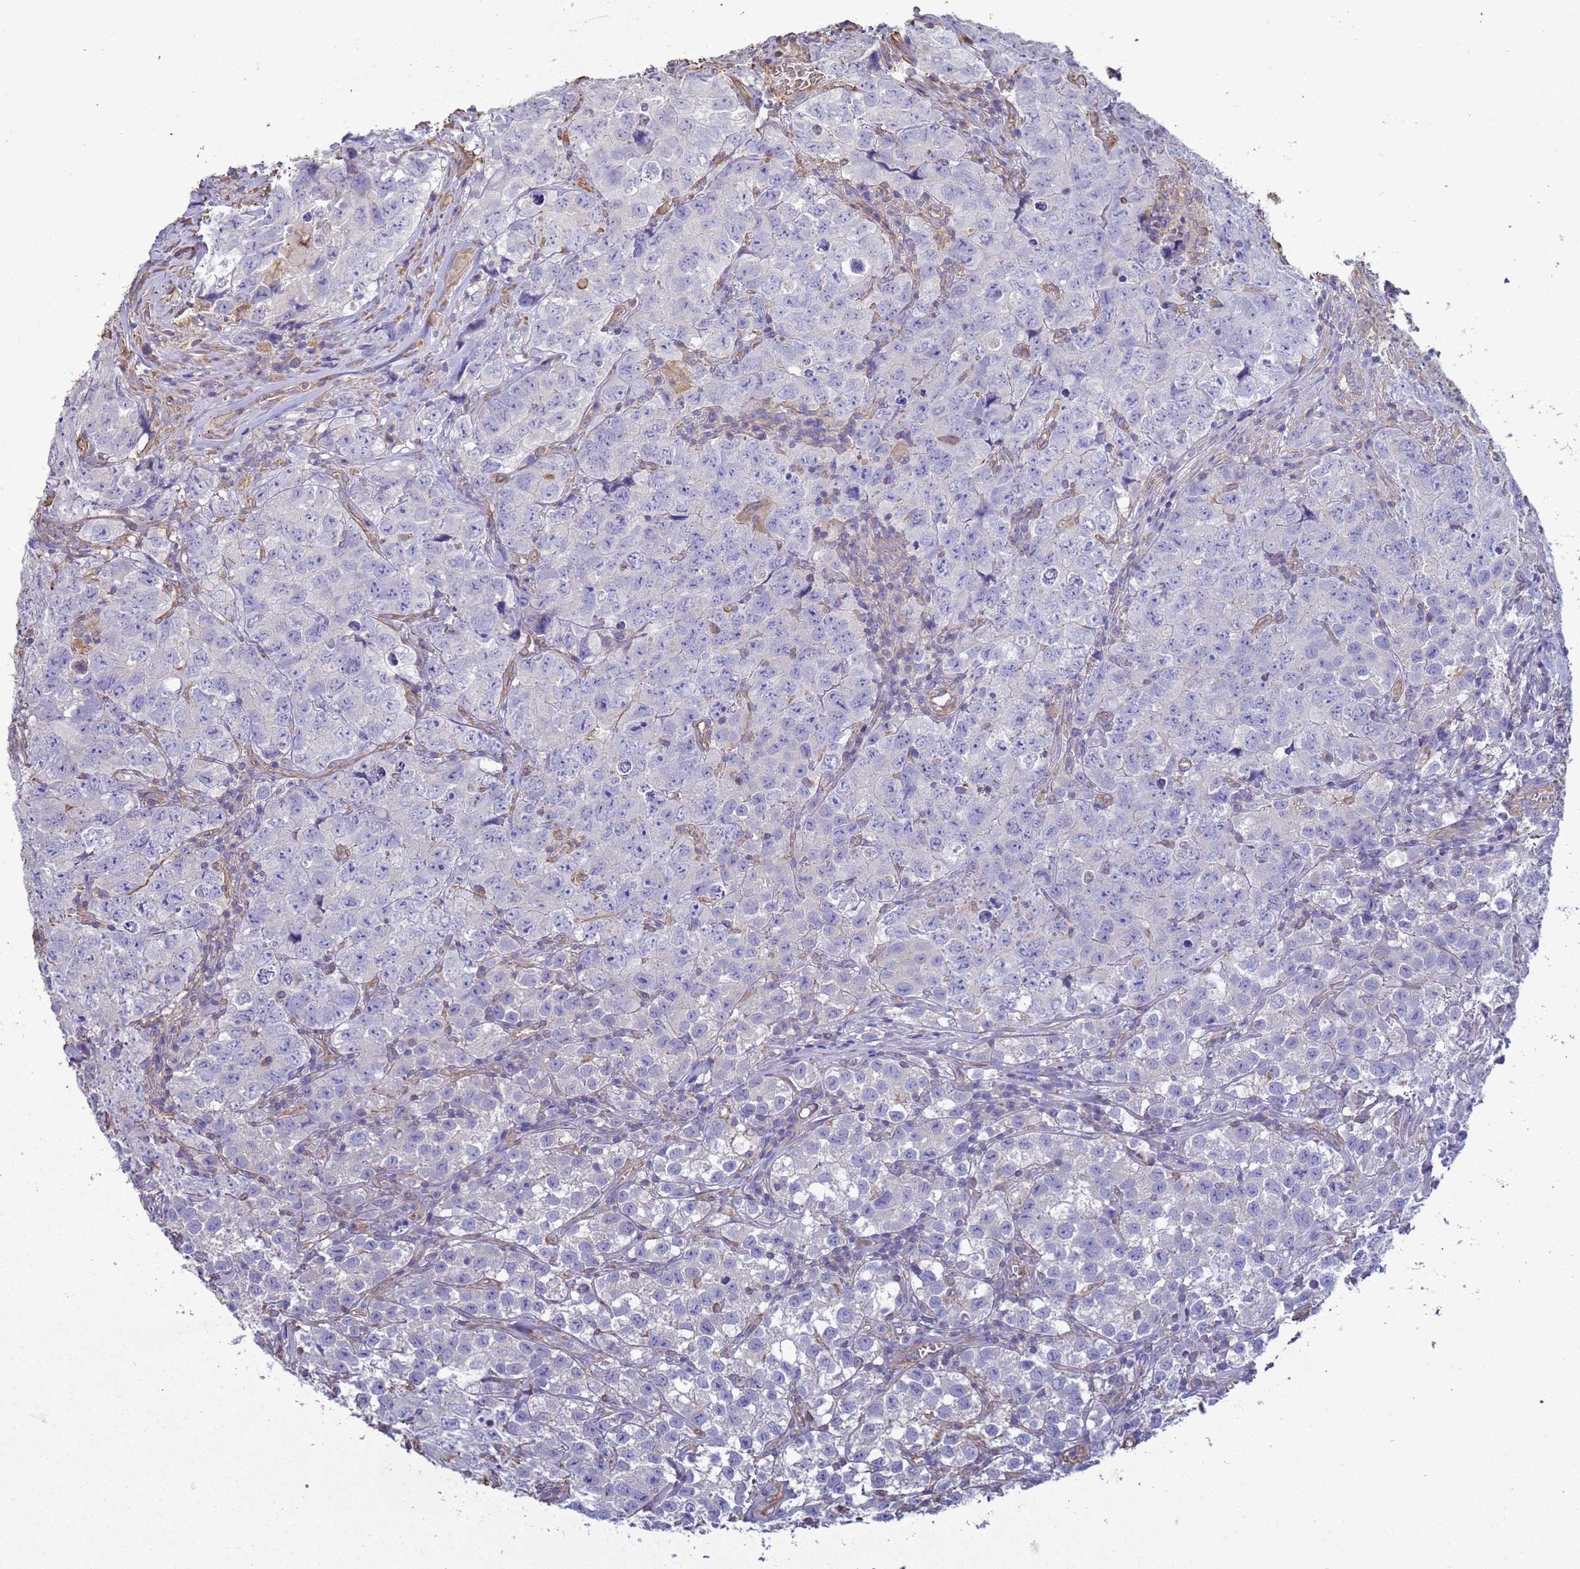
{"staining": {"intensity": "negative", "quantity": "none", "location": "none"}, "tissue": "testis cancer", "cell_type": "Tumor cells", "image_type": "cancer", "snomed": [{"axis": "morphology", "description": "Seminoma, NOS"}, {"axis": "morphology", "description": "Carcinoma, Embryonal, NOS"}, {"axis": "topography", "description": "Testis"}], "caption": "The immunohistochemistry (IHC) histopathology image has no significant expression in tumor cells of testis embryonal carcinoma tissue.", "gene": "SGIP1", "patient": {"sex": "male", "age": 43}}